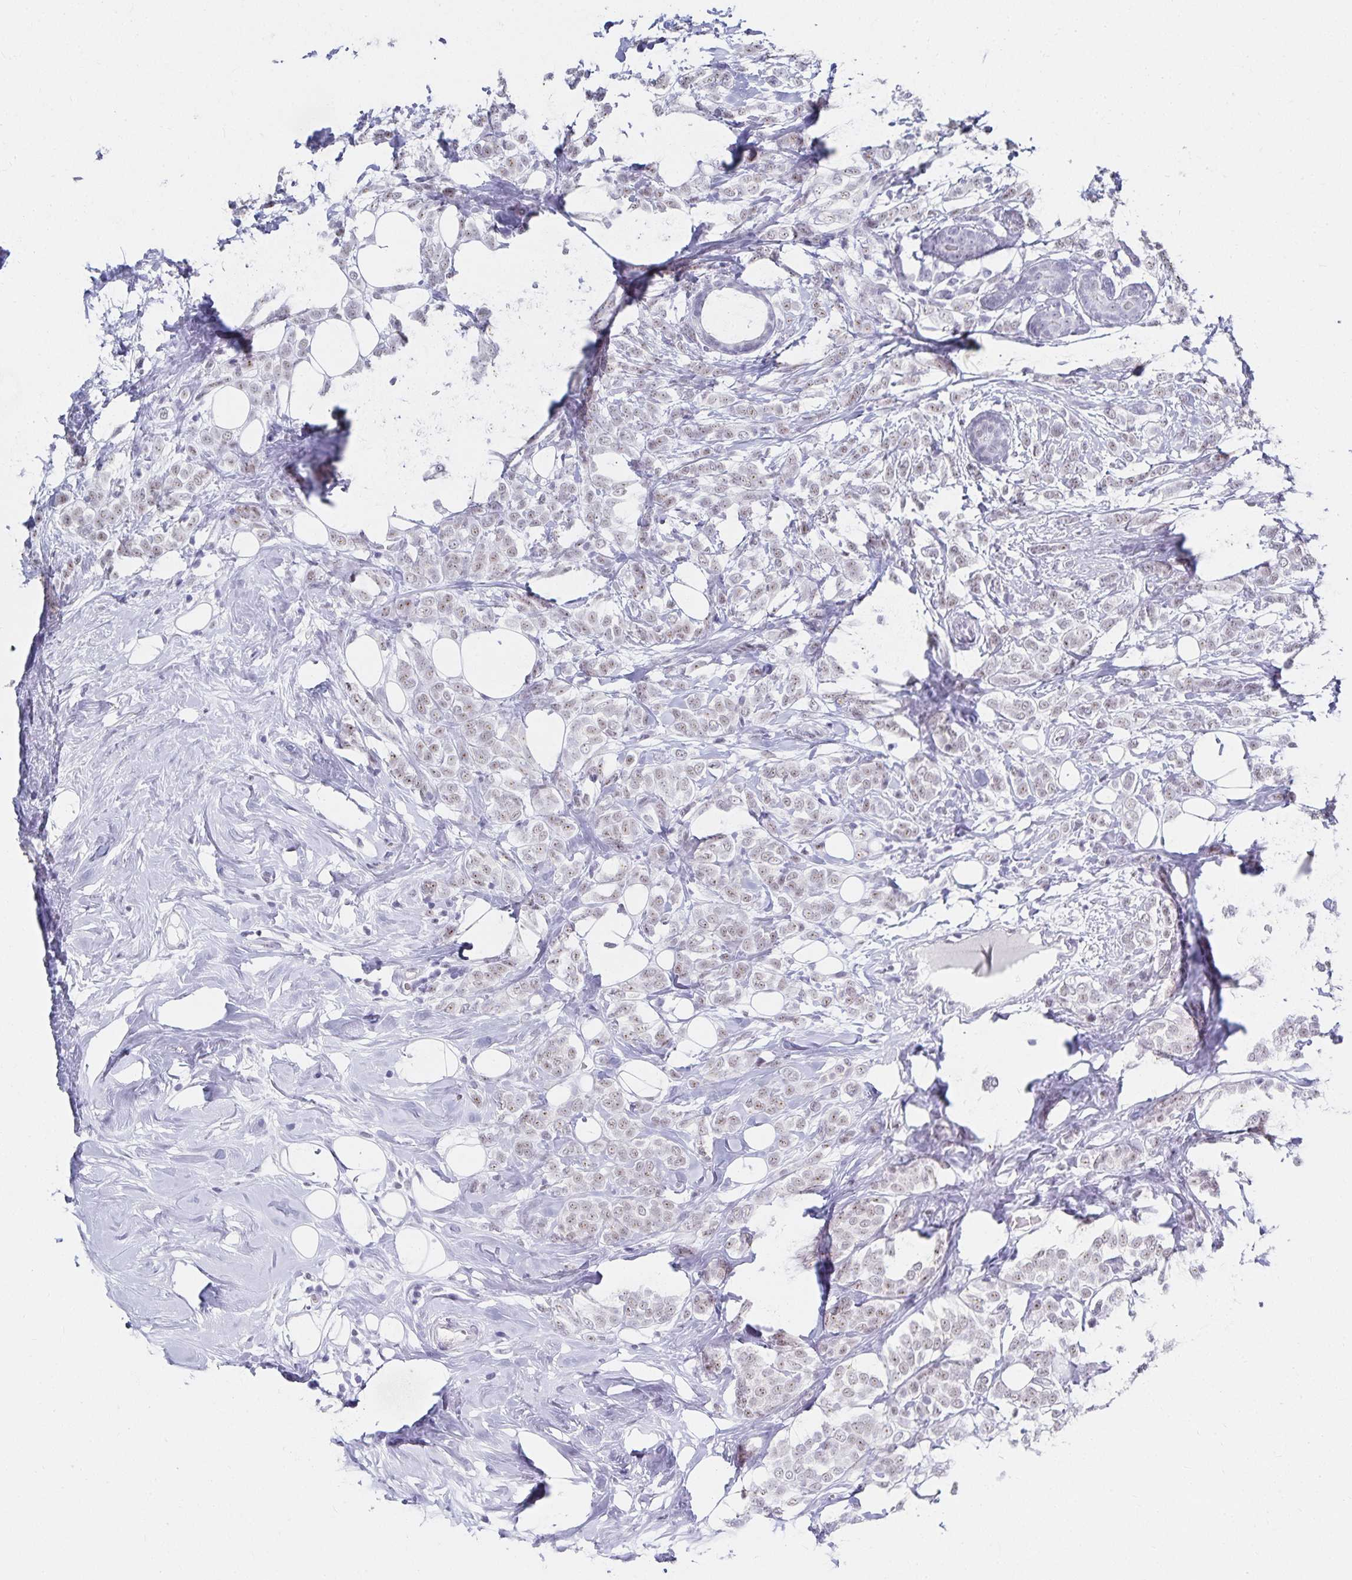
{"staining": {"intensity": "weak", "quantity": "<25%", "location": "nuclear"}, "tissue": "breast cancer", "cell_type": "Tumor cells", "image_type": "cancer", "snomed": [{"axis": "morphology", "description": "Lobular carcinoma"}, {"axis": "topography", "description": "Breast"}], "caption": "Lobular carcinoma (breast) stained for a protein using immunohistochemistry shows no positivity tumor cells.", "gene": "C20orf85", "patient": {"sex": "female", "age": 49}}